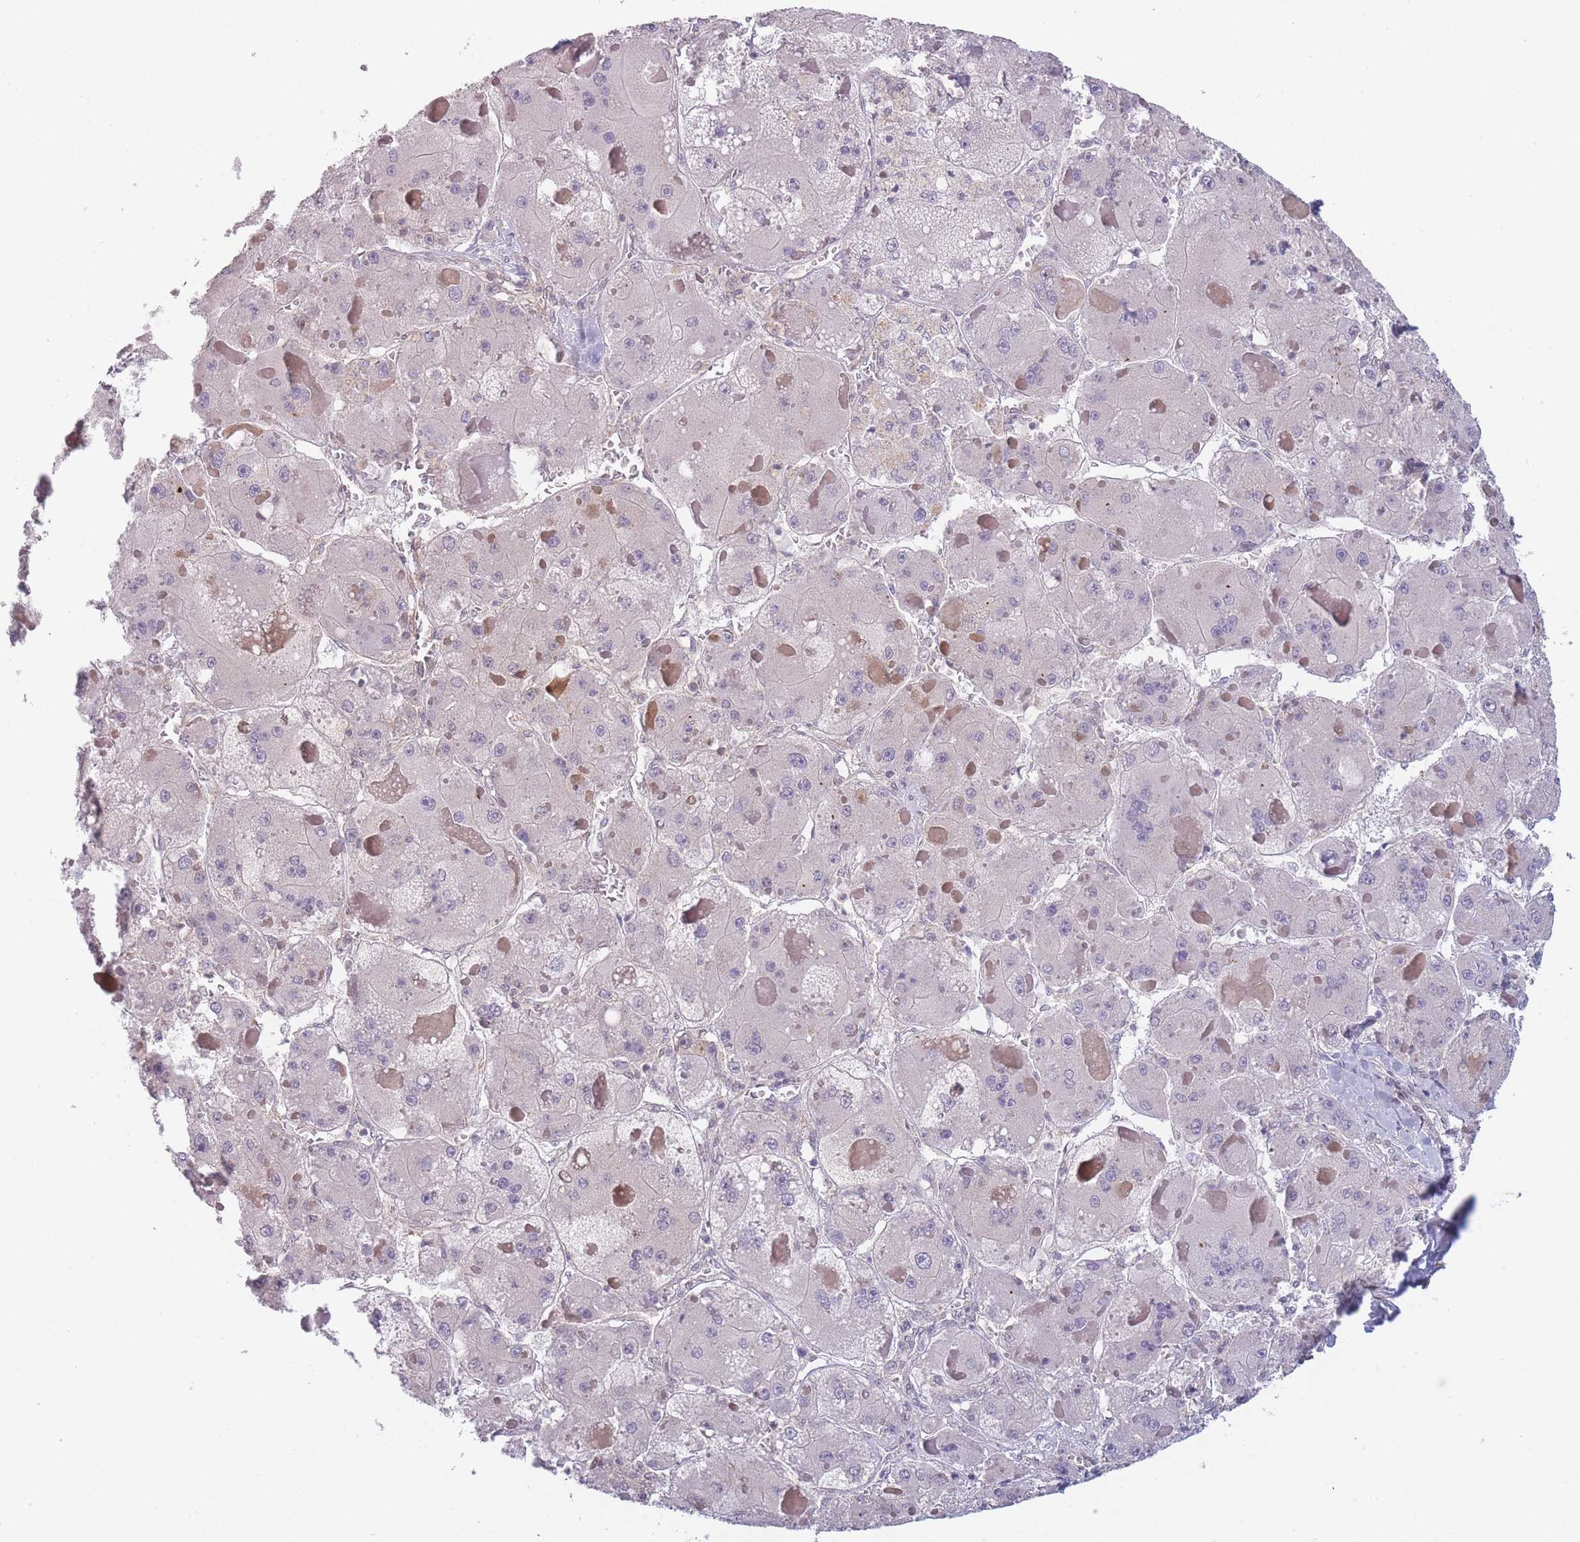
{"staining": {"intensity": "negative", "quantity": "none", "location": "none"}, "tissue": "liver cancer", "cell_type": "Tumor cells", "image_type": "cancer", "snomed": [{"axis": "morphology", "description": "Carcinoma, Hepatocellular, NOS"}, {"axis": "topography", "description": "Liver"}], "caption": "Hepatocellular carcinoma (liver) was stained to show a protein in brown. There is no significant expression in tumor cells.", "gene": "MRI1", "patient": {"sex": "female", "age": 73}}